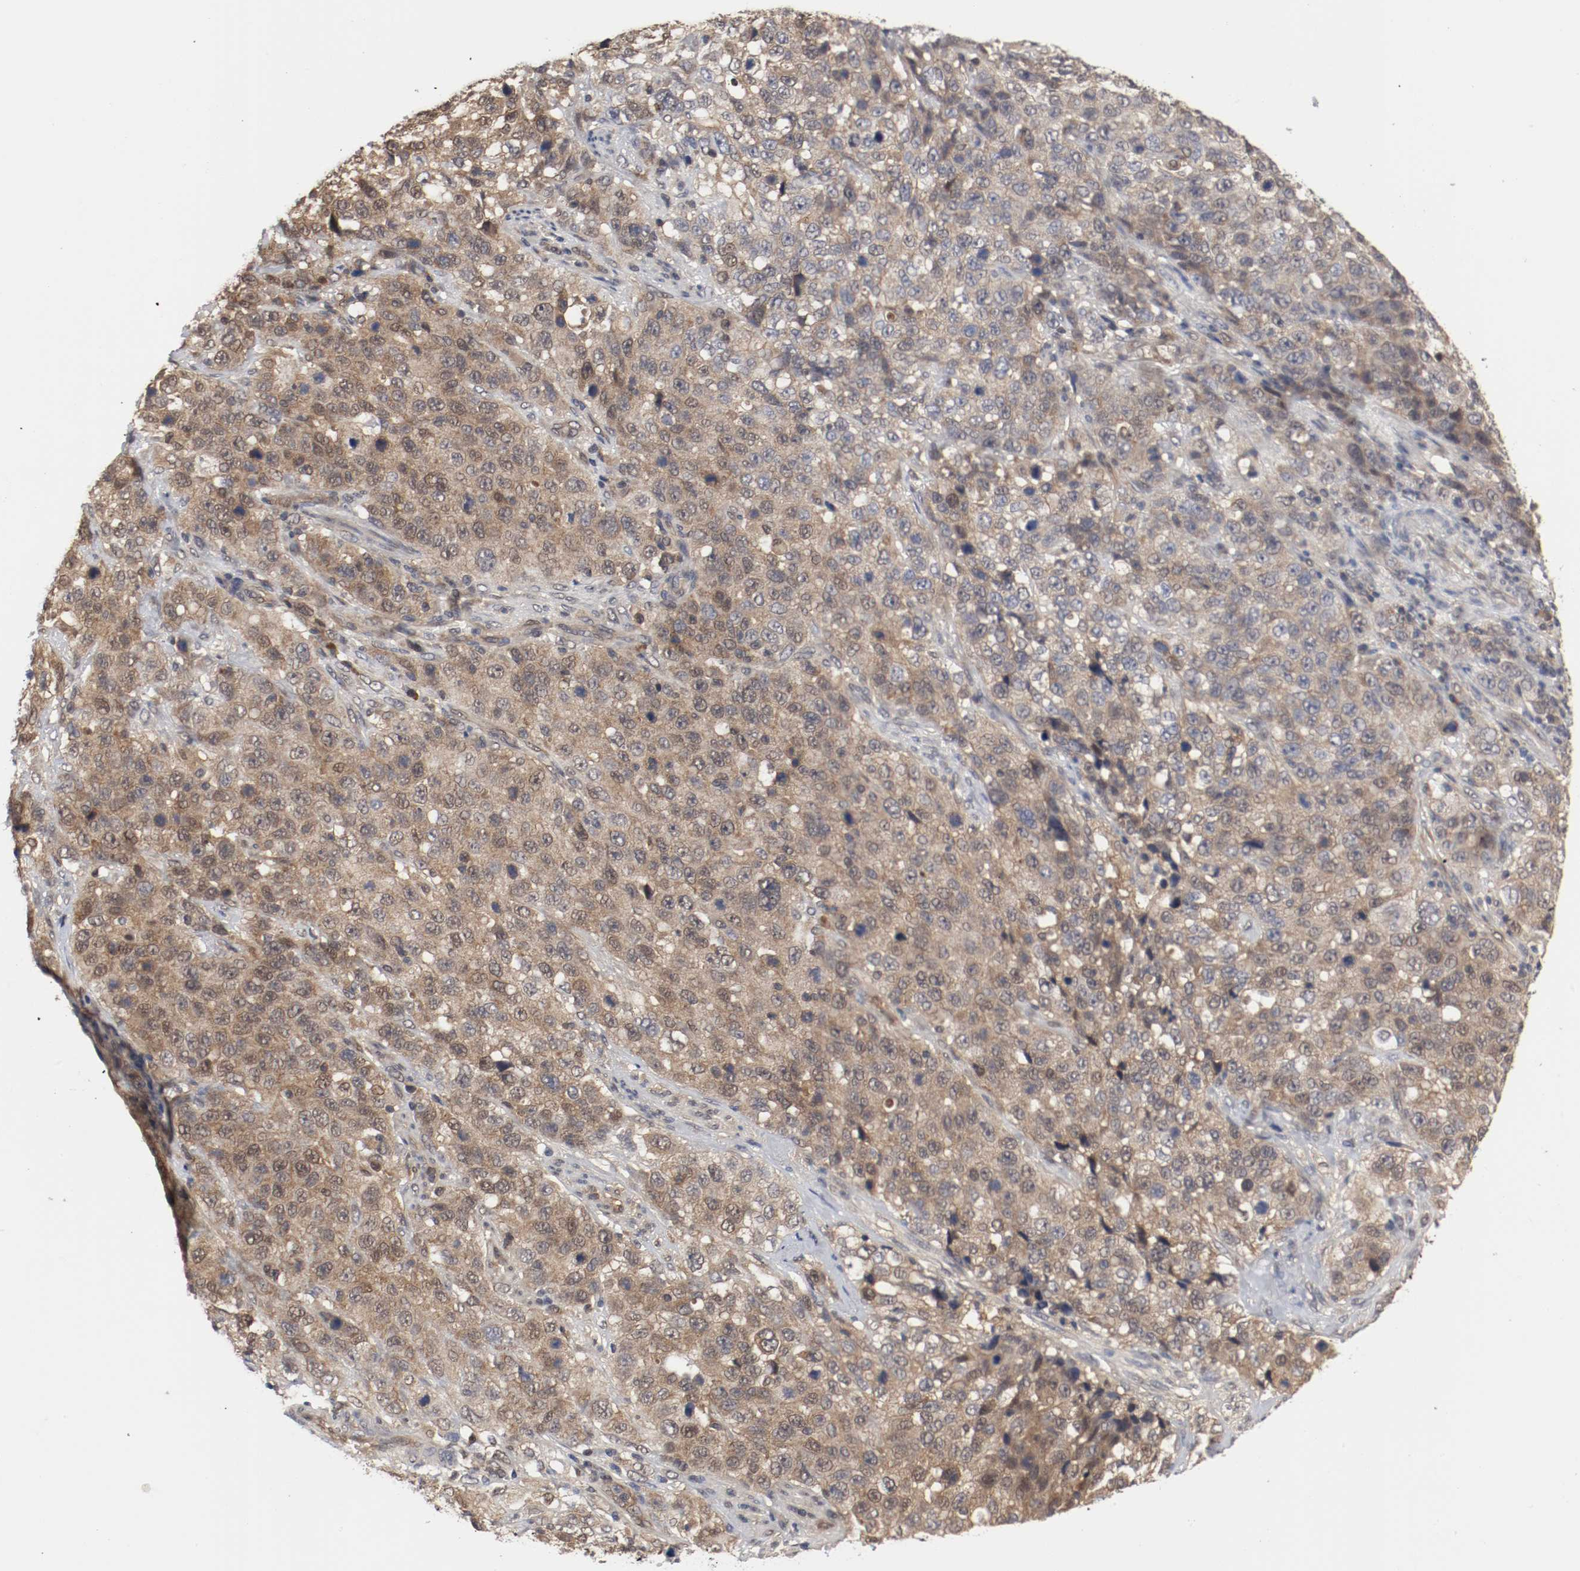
{"staining": {"intensity": "moderate", "quantity": ">75%", "location": "cytoplasmic/membranous,nuclear"}, "tissue": "stomach cancer", "cell_type": "Tumor cells", "image_type": "cancer", "snomed": [{"axis": "morphology", "description": "Normal tissue, NOS"}, {"axis": "morphology", "description": "Adenocarcinoma, NOS"}, {"axis": "topography", "description": "Stomach"}], "caption": "Protein staining of stomach adenocarcinoma tissue reveals moderate cytoplasmic/membranous and nuclear expression in about >75% of tumor cells.", "gene": "AFG3L2", "patient": {"sex": "male", "age": 48}}